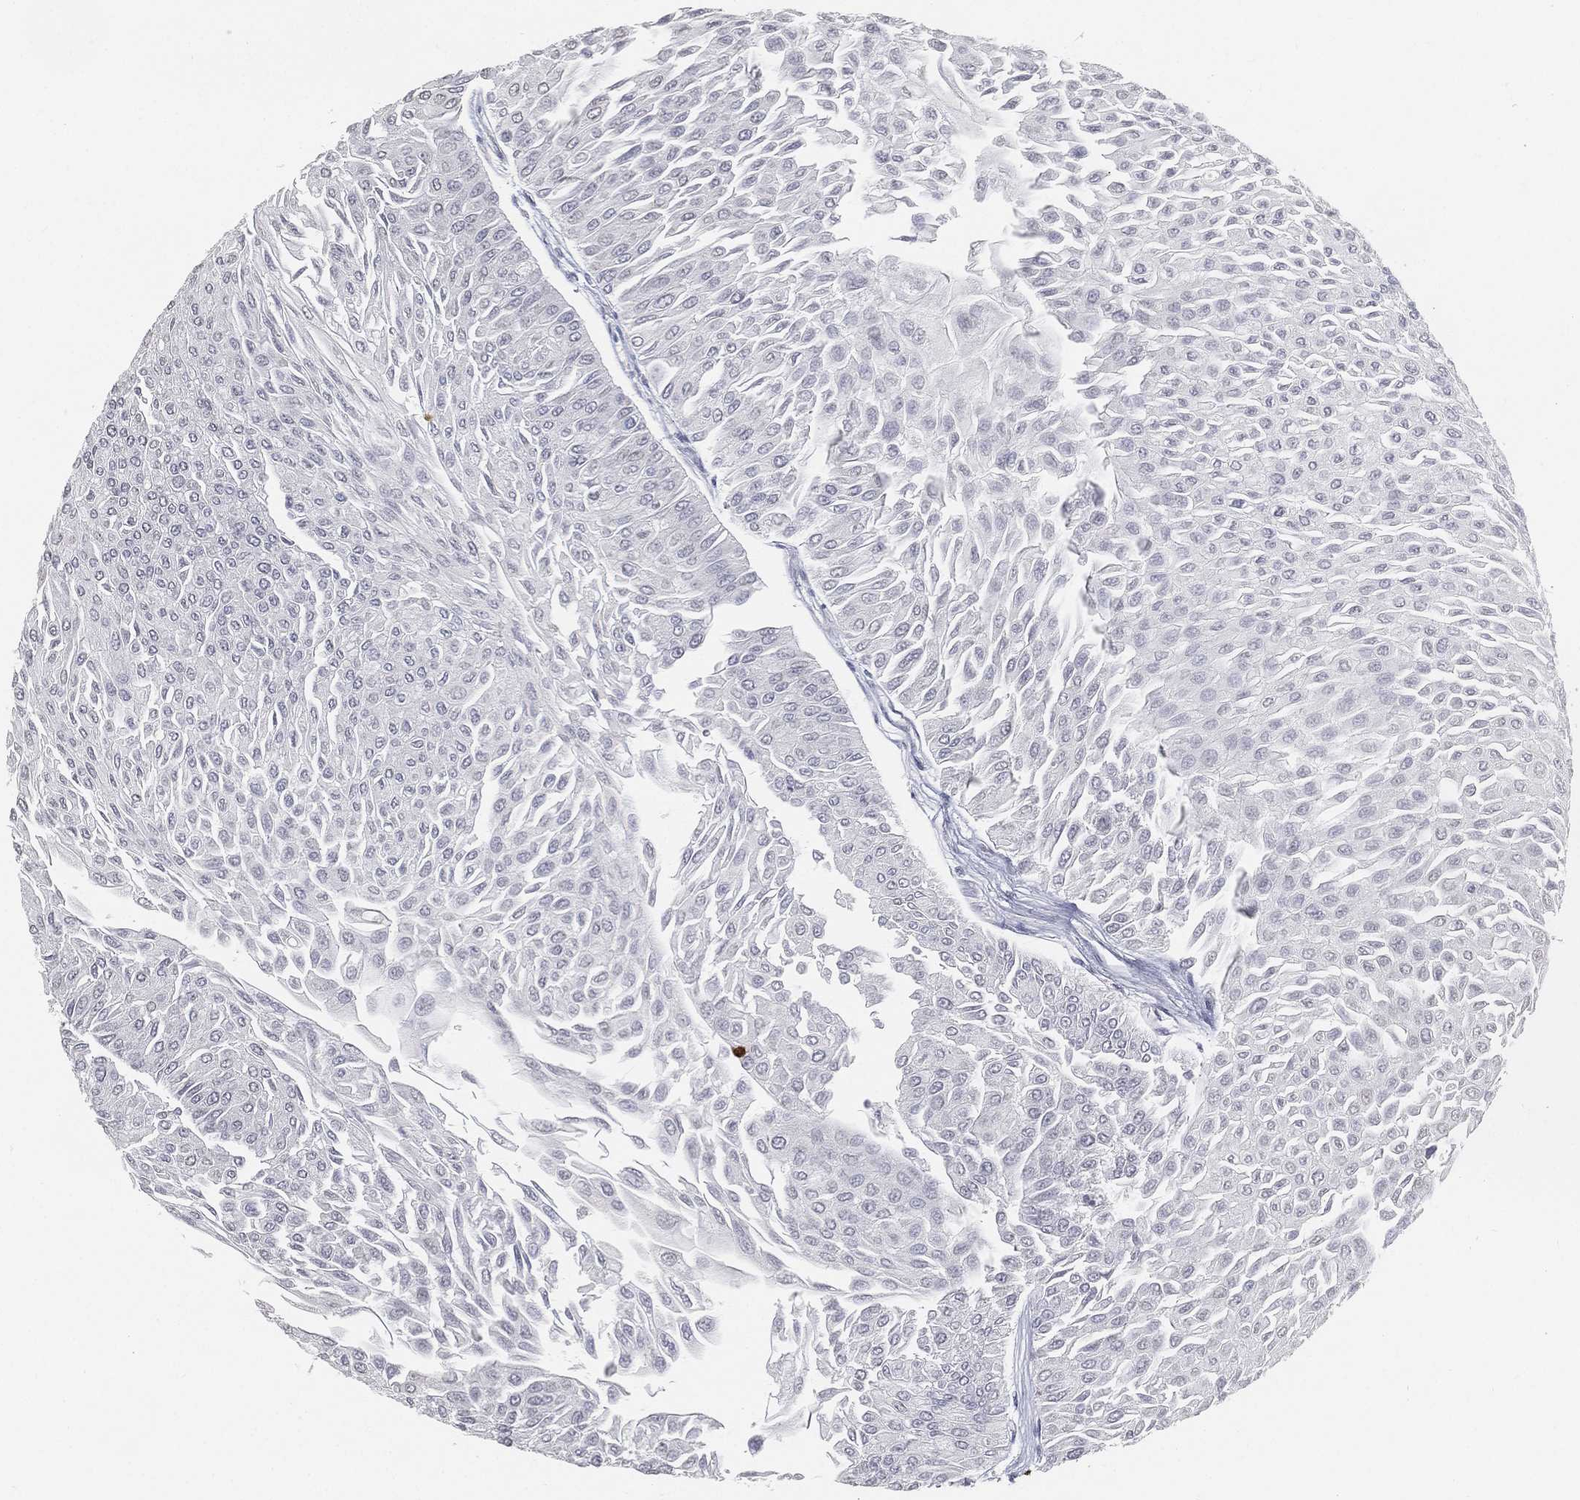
{"staining": {"intensity": "negative", "quantity": "none", "location": "none"}, "tissue": "urothelial cancer", "cell_type": "Tumor cells", "image_type": "cancer", "snomed": [{"axis": "morphology", "description": "Urothelial carcinoma, Low grade"}, {"axis": "topography", "description": "Urinary bladder"}], "caption": "An image of human urothelial cancer is negative for staining in tumor cells.", "gene": "ARG1", "patient": {"sex": "male", "age": 67}}